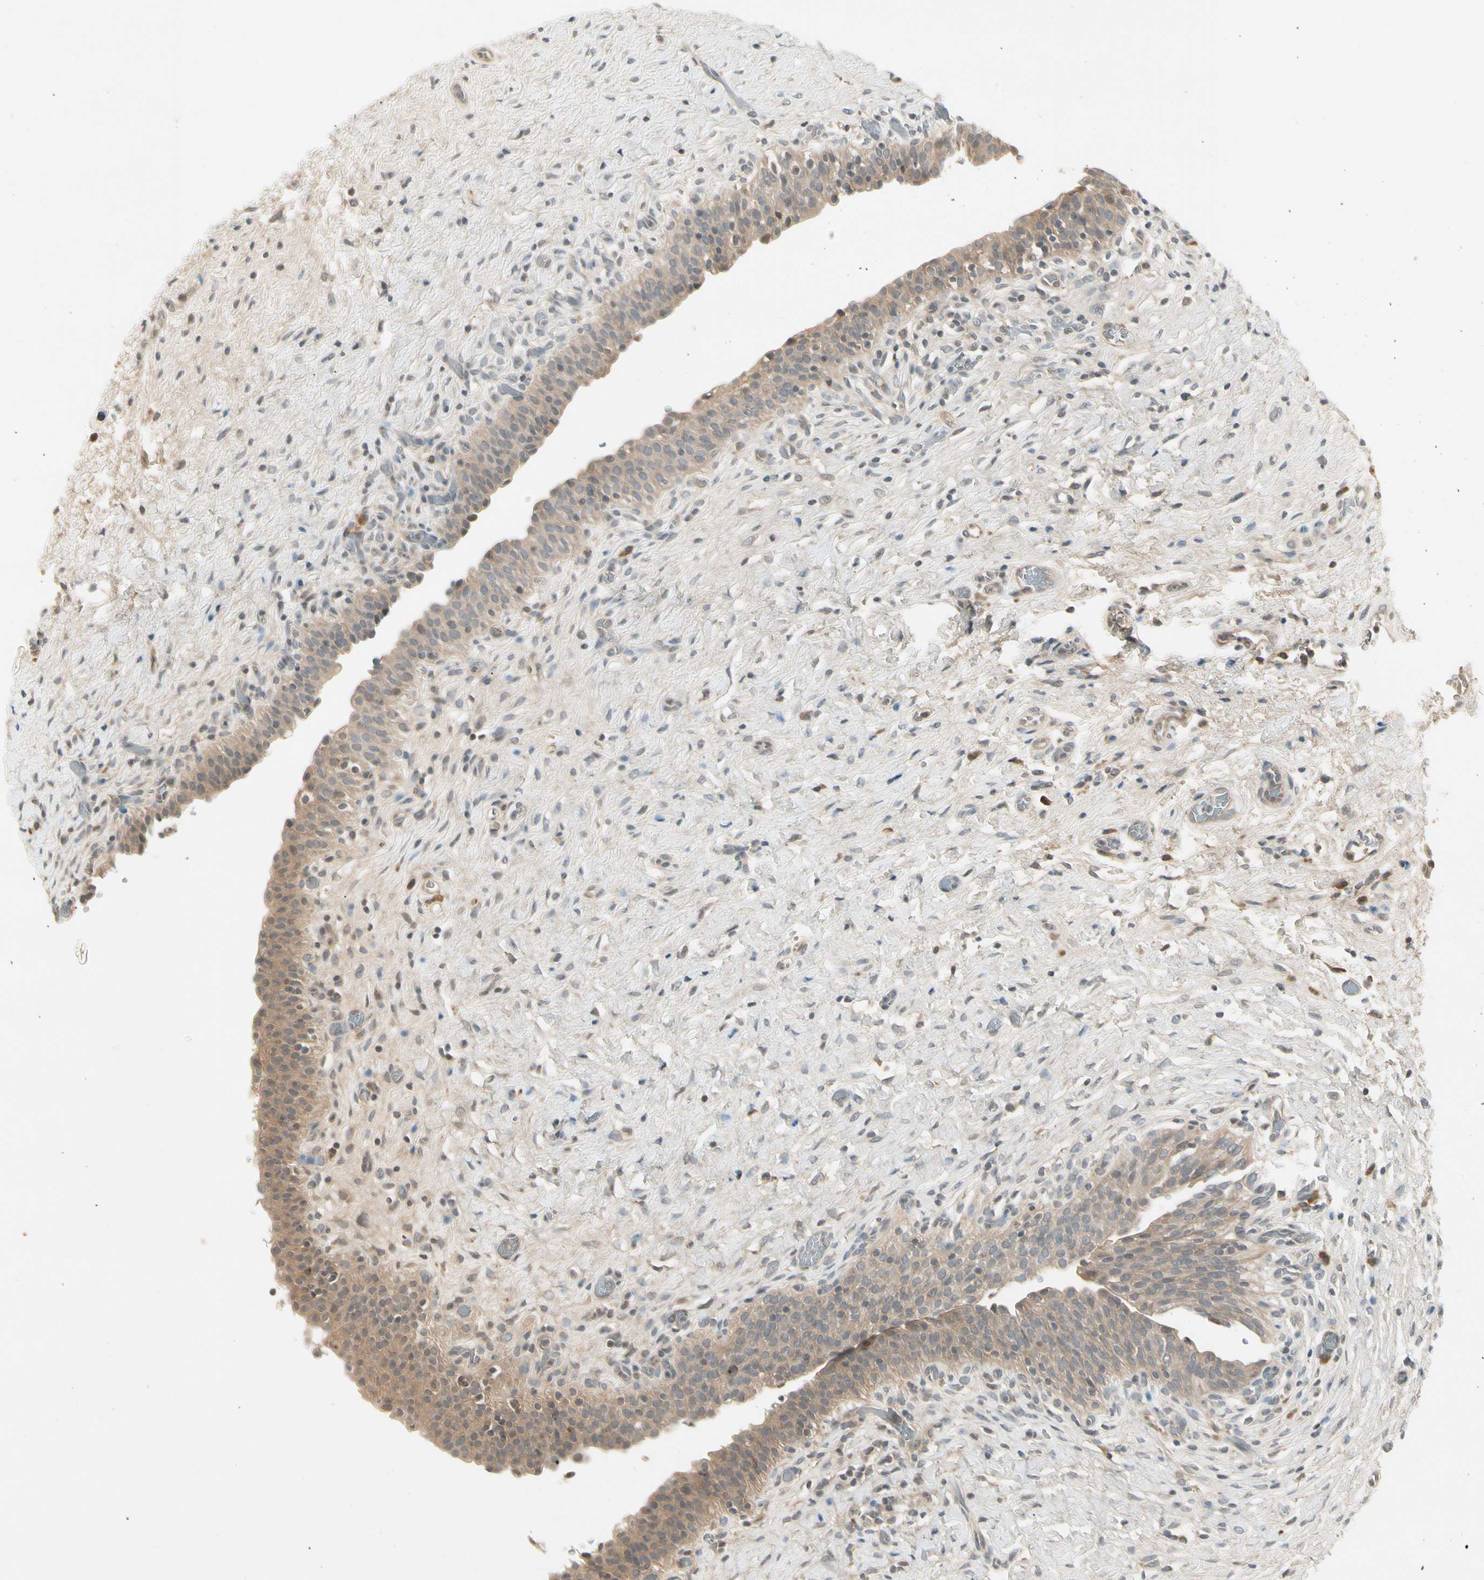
{"staining": {"intensity": "weak", "quantity": ">75%", "location": "cytoplasmic/membranous"}, "tissue": "urinary bladder", "cell_type": "Urothelial cells", "image_type": "normal", "snomed": [{"axis": "morphology", "description": "Normal tissue, NOS"}, {"axis": "topography", "description": "Urinary bladder"}], "caption": "Urothelial cells show low levels of weak cytoplasmic/membranous expression in approximately >75% of cells in normal urinary bladder. (DAB IHC with brightfield microscopy, high magnification).", "gene": "CCL4", "patient": {"sex": "male", "age": 51}}